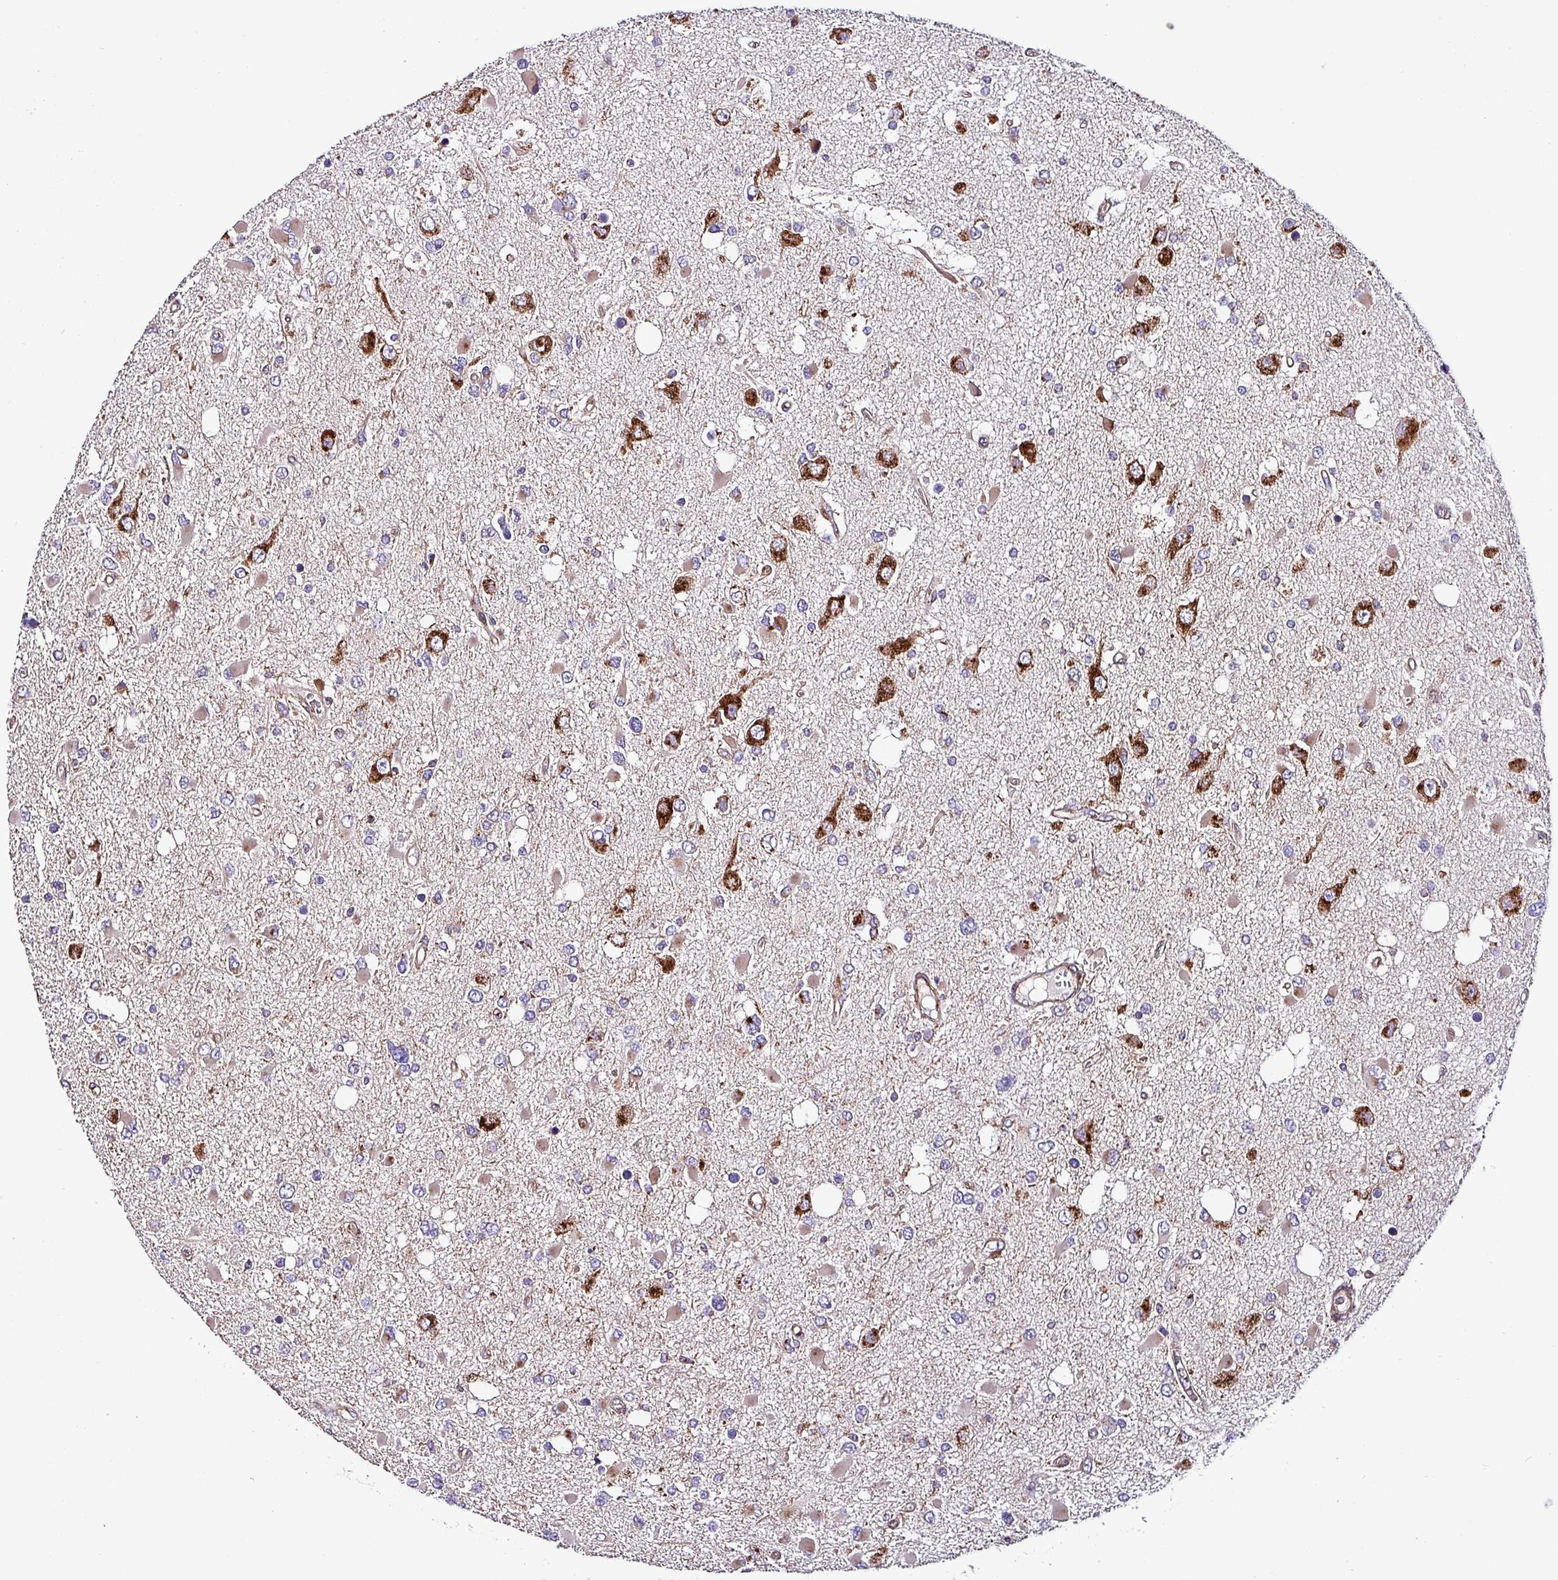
{"staining": {"intensity": "strong", "quantity": "<25%", "location": "cytoplasmic/membranous"}, "tissue": "glioma", "cell_type": "Tumor cells", "image_type": "cancer", "snomed": [{"axis": "morphology", "description": "Glioma, malignant, High grade"}, {"axis": "topography", "description": "Brain"}], "caption": "Malignant glioma (high-grade) stained for a protein exhibits strong cytoplasmic/membranous positivity in tumor cells.", "gene": "VAMP4", "patient": {"sex": "male", "age": 53}}